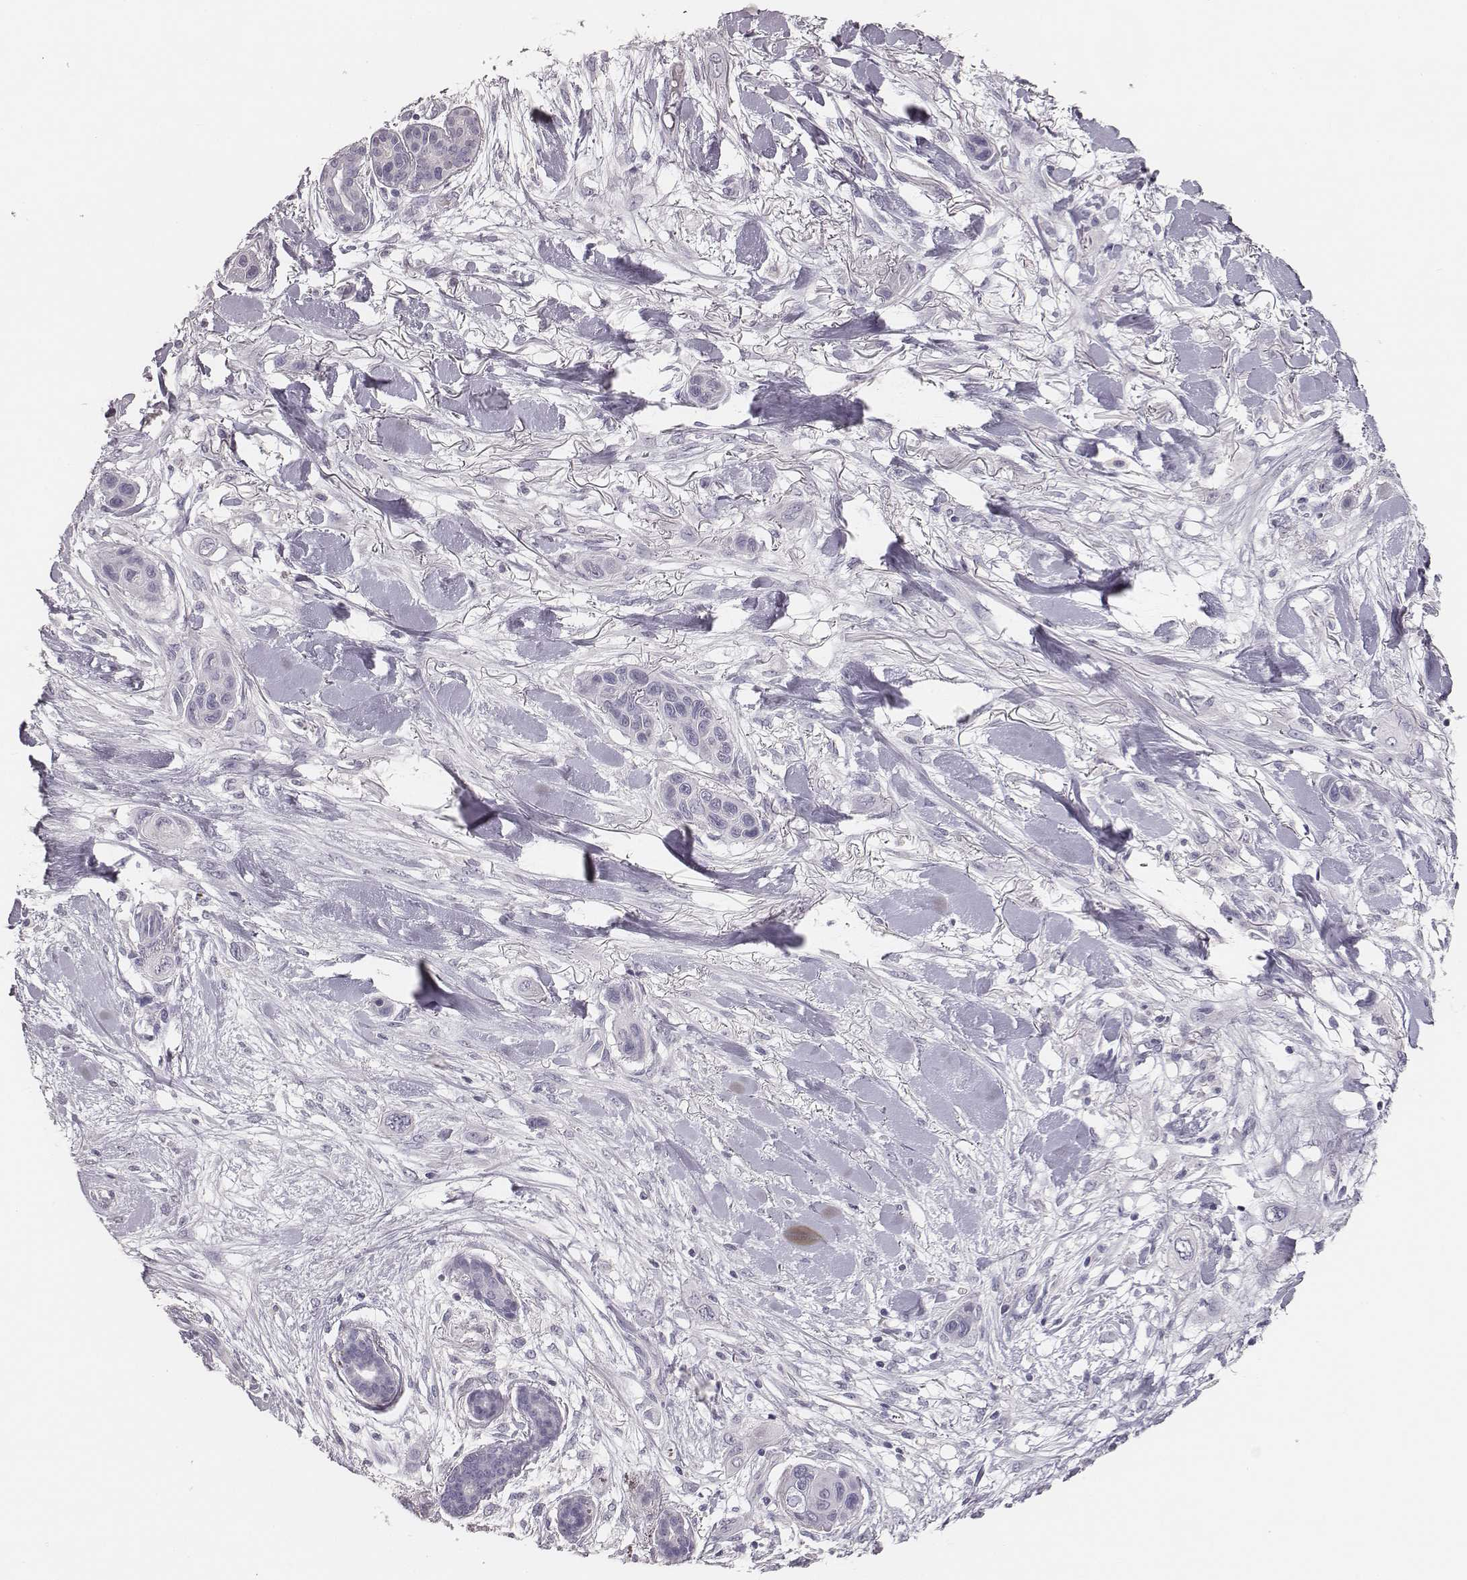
{"staining": {"intensity": "negative", "quantity": "none", "location": "none"}, "tissue": "skin cancer", "cell_type": "Tumor cells", "image_type": "cancer", "snomed": [{"axis": "morphology", "description": "Squamous cell carcinoma, NOS"}, {"axis": "topography", "description": "Skin"}], "caption": "An image of human skin cancer (squamous cell carcinoma) is negative for staining in tumor cells.", "gene": "MYH6", "patient": {"sex": "male", "age": 79}}